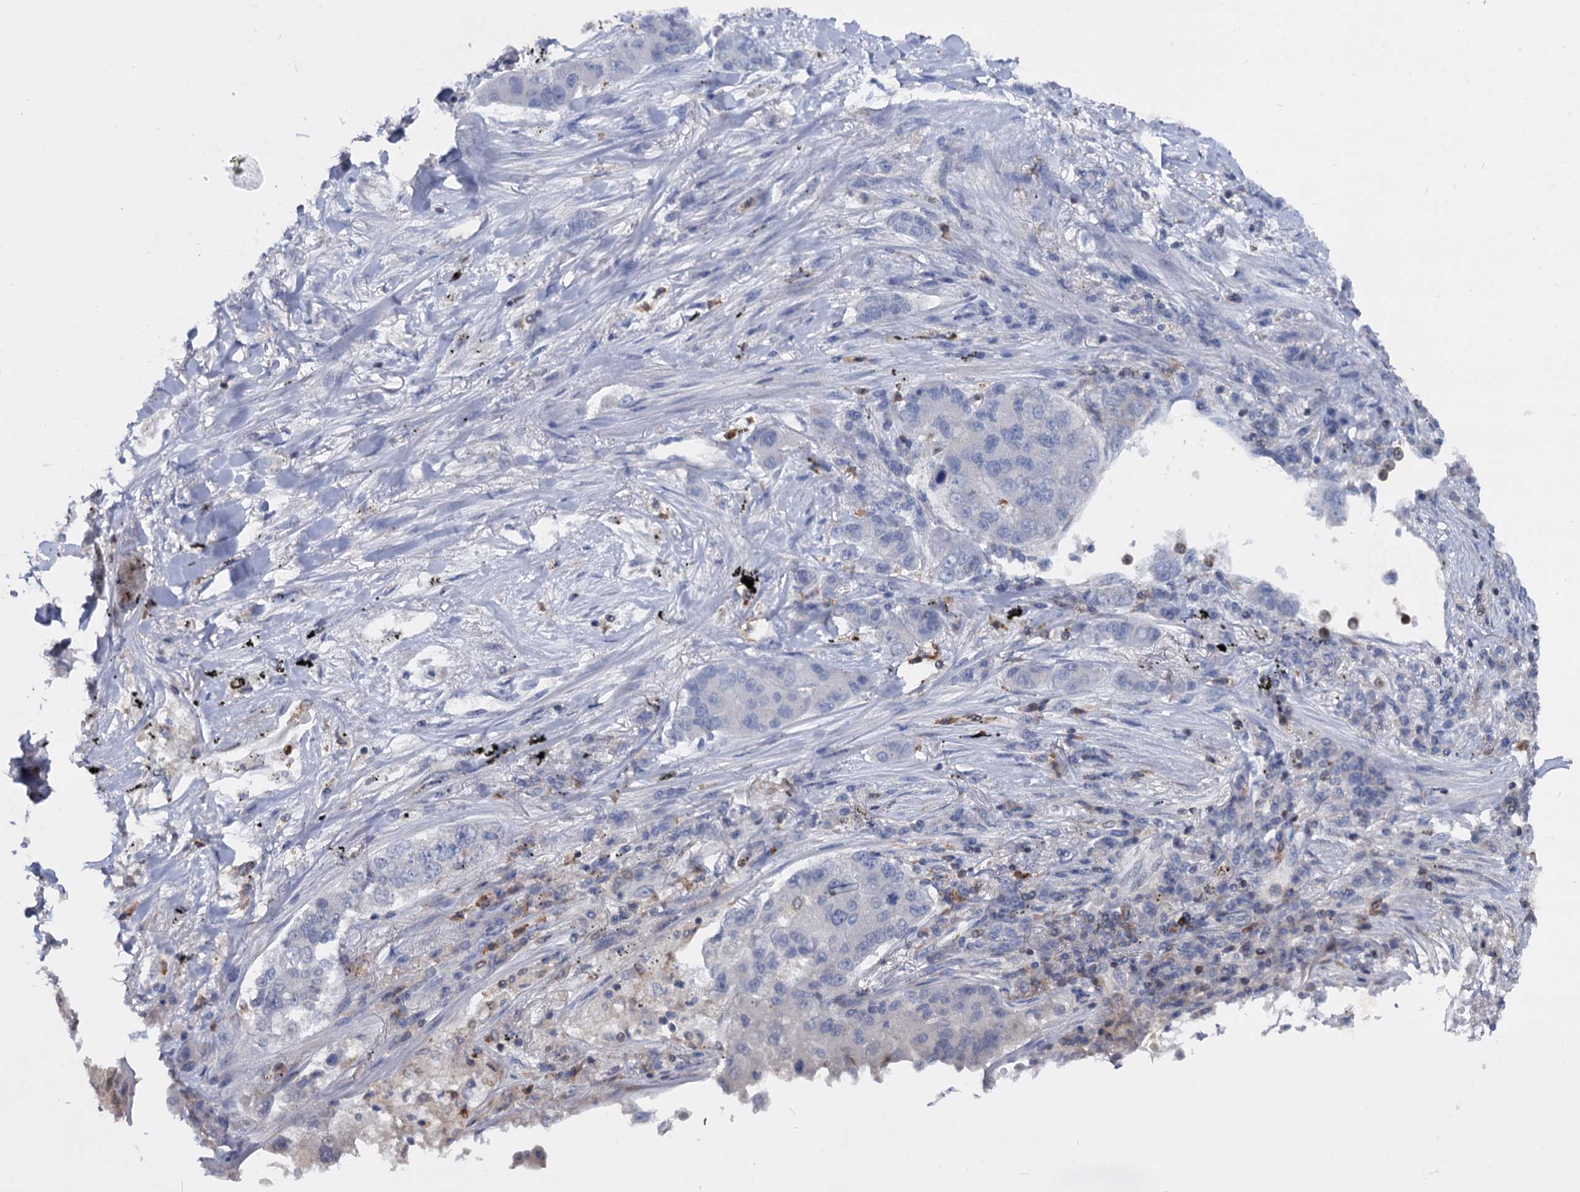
{"staining": {"intensity": "negative", "quantity": "none", "location": "none"}, "tissue": "lung cancer", "cell_type": "Tumor cells", "image_type": "cancer", "snomed": [{"axis": "morphology", "description": "Adenocarcinoma, NOS"}, {"axis": "topography", "description": "Lung"}], "caption": "Tumor cells show no significant positivity in lung adenocarcinoma.", "gene": "RHOG", "patient": {"sex": "male", "age": 49}}